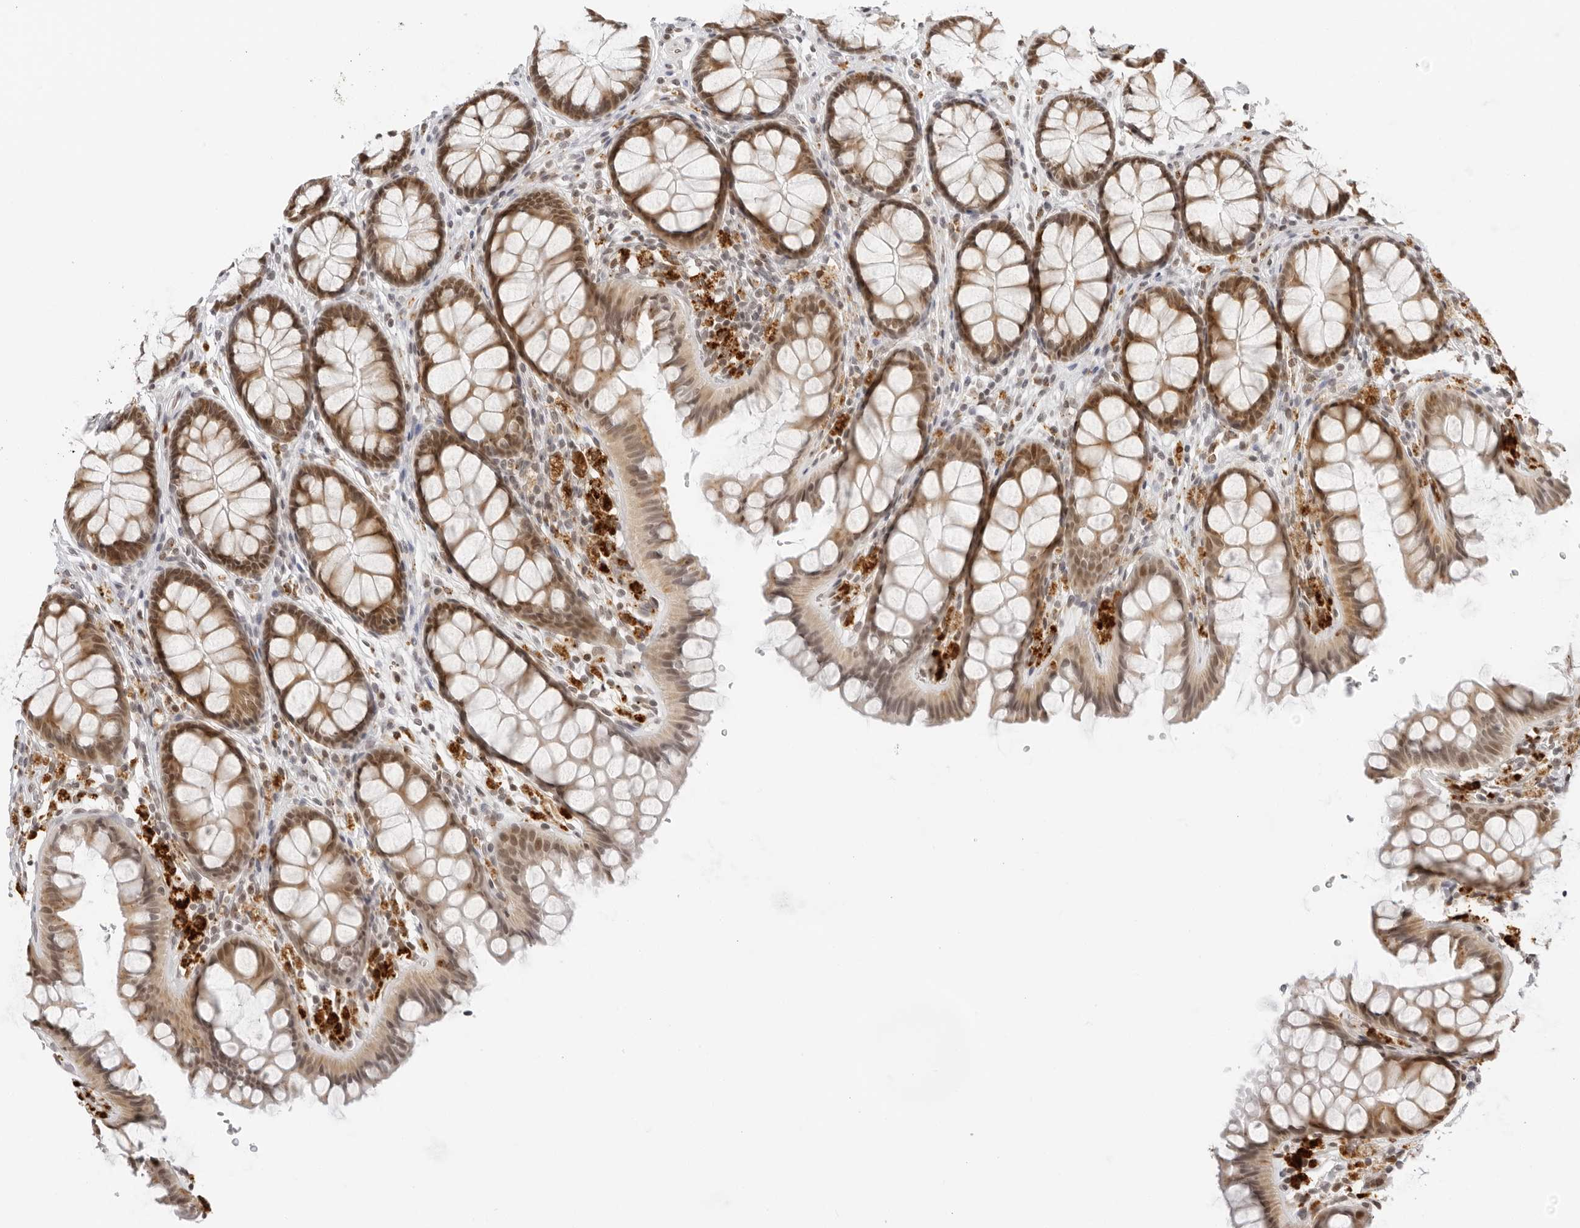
{"staining": {"intensity": "weak", "quantity": ">75%", "location": "nuclear"}, "tissue": "colon", "cell_type": "Endothelial cells", "image_type": "normal", "snomed": [{"axis": "morphology", "description": "Normal tissue, NOS"}, {"axis": "topography", "description": "Colon"}], "caption": "Colon was stained to show a protein in brown. There is low levels of weak nuclear expression in approximately >75% of endothelial cells. The protein of interest is stained brown, and the nuclei are stained in blue (DAB IHC with brightfield microscopy, high magnification).", "gene": "MSH6", "patient": {"sex": "female", "age": 55}}